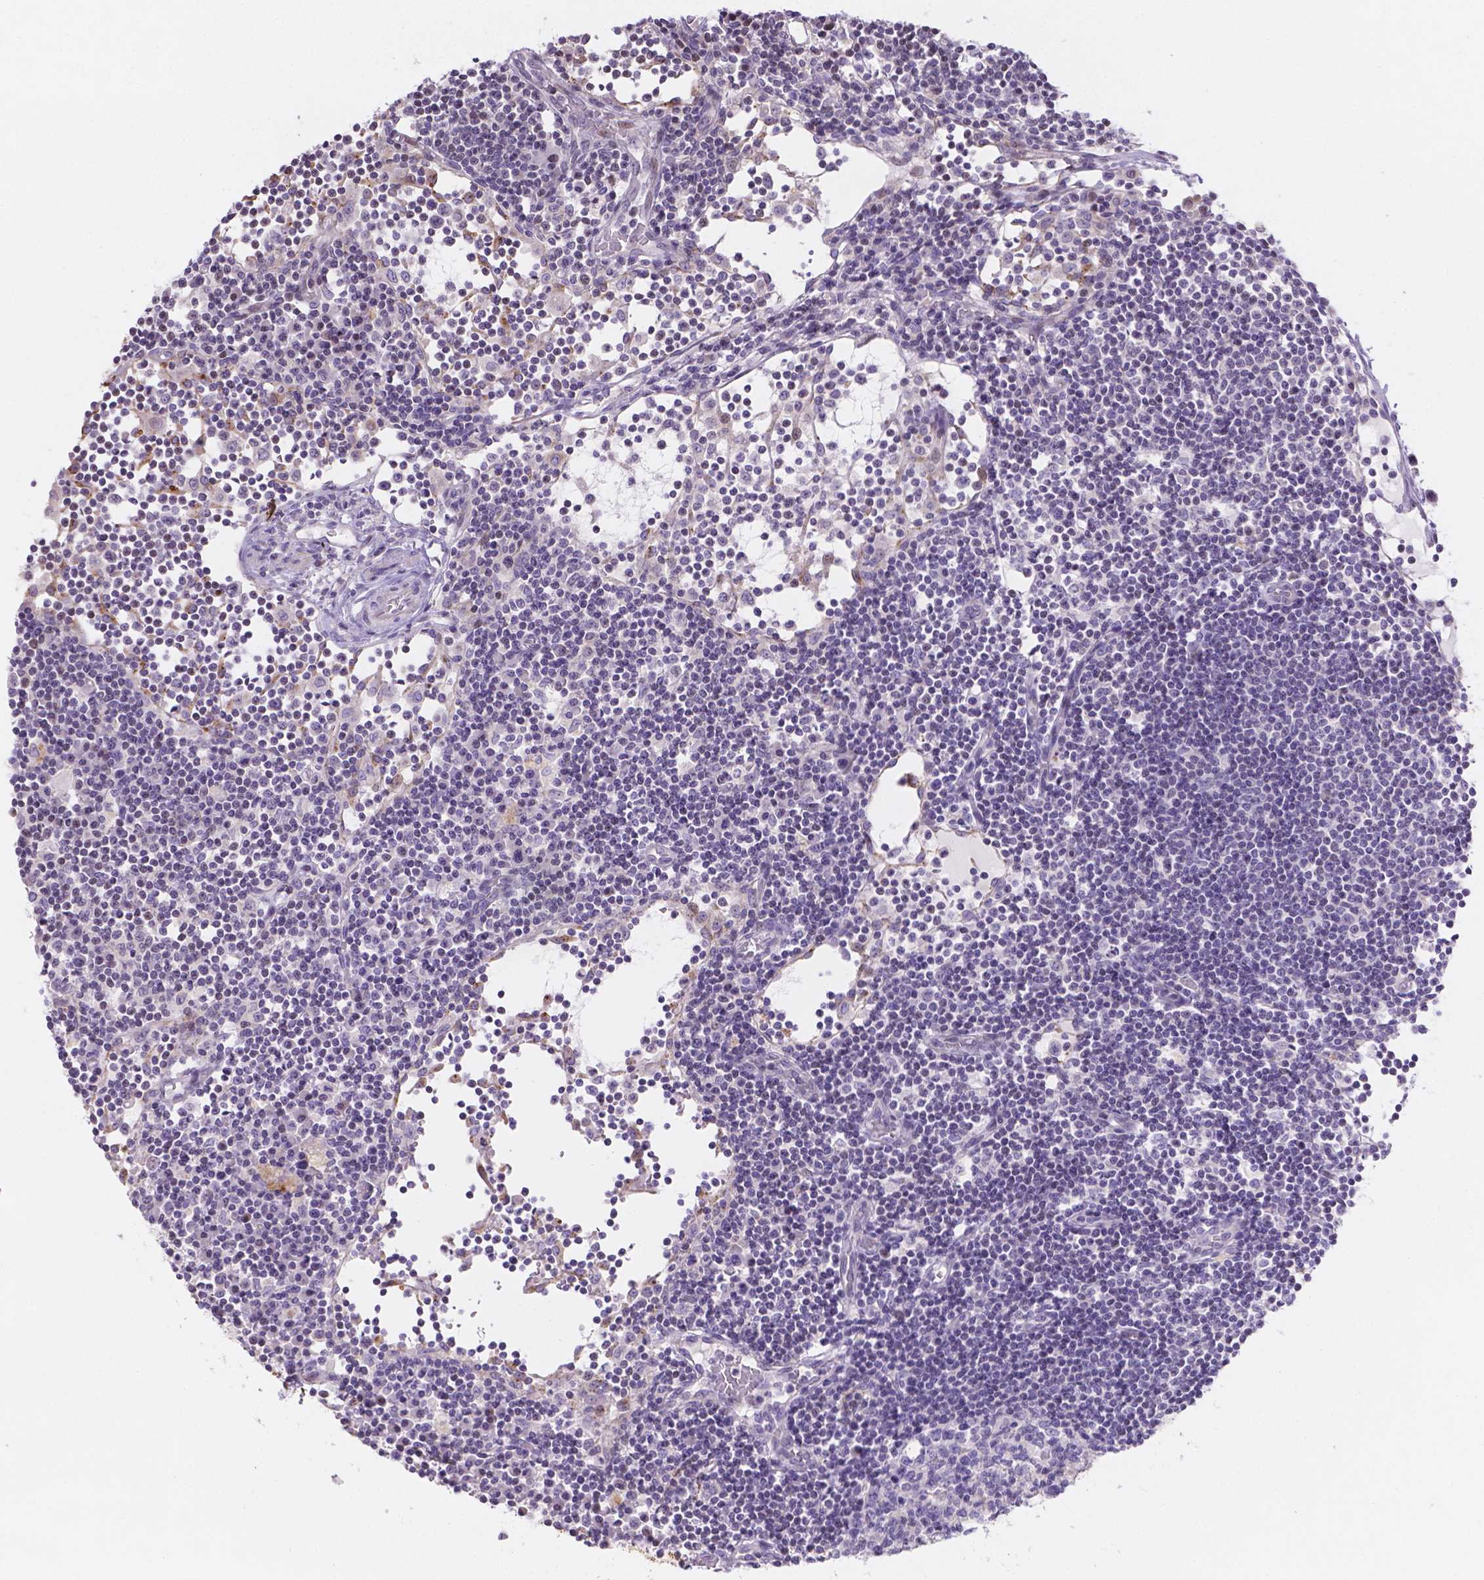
{"staining": {"intensity": "negative", "quantity": "none", "location": "none"}, "tissue": "lymph node", "cell_type": "Germinal center cells", "image_type": "normal", "snomed": [{"axis": "morphology", "description": "Normal tissue, NOS"}, {"axis": "topography", "description": "Lymph node"}], "caption": "Immunohistochemistry image of normal human lymph node stained for a protein (brown), which shows no staining in germinal center cells.", "gene": "DMWD", "patient": {"sex": "female", "age": 72}}